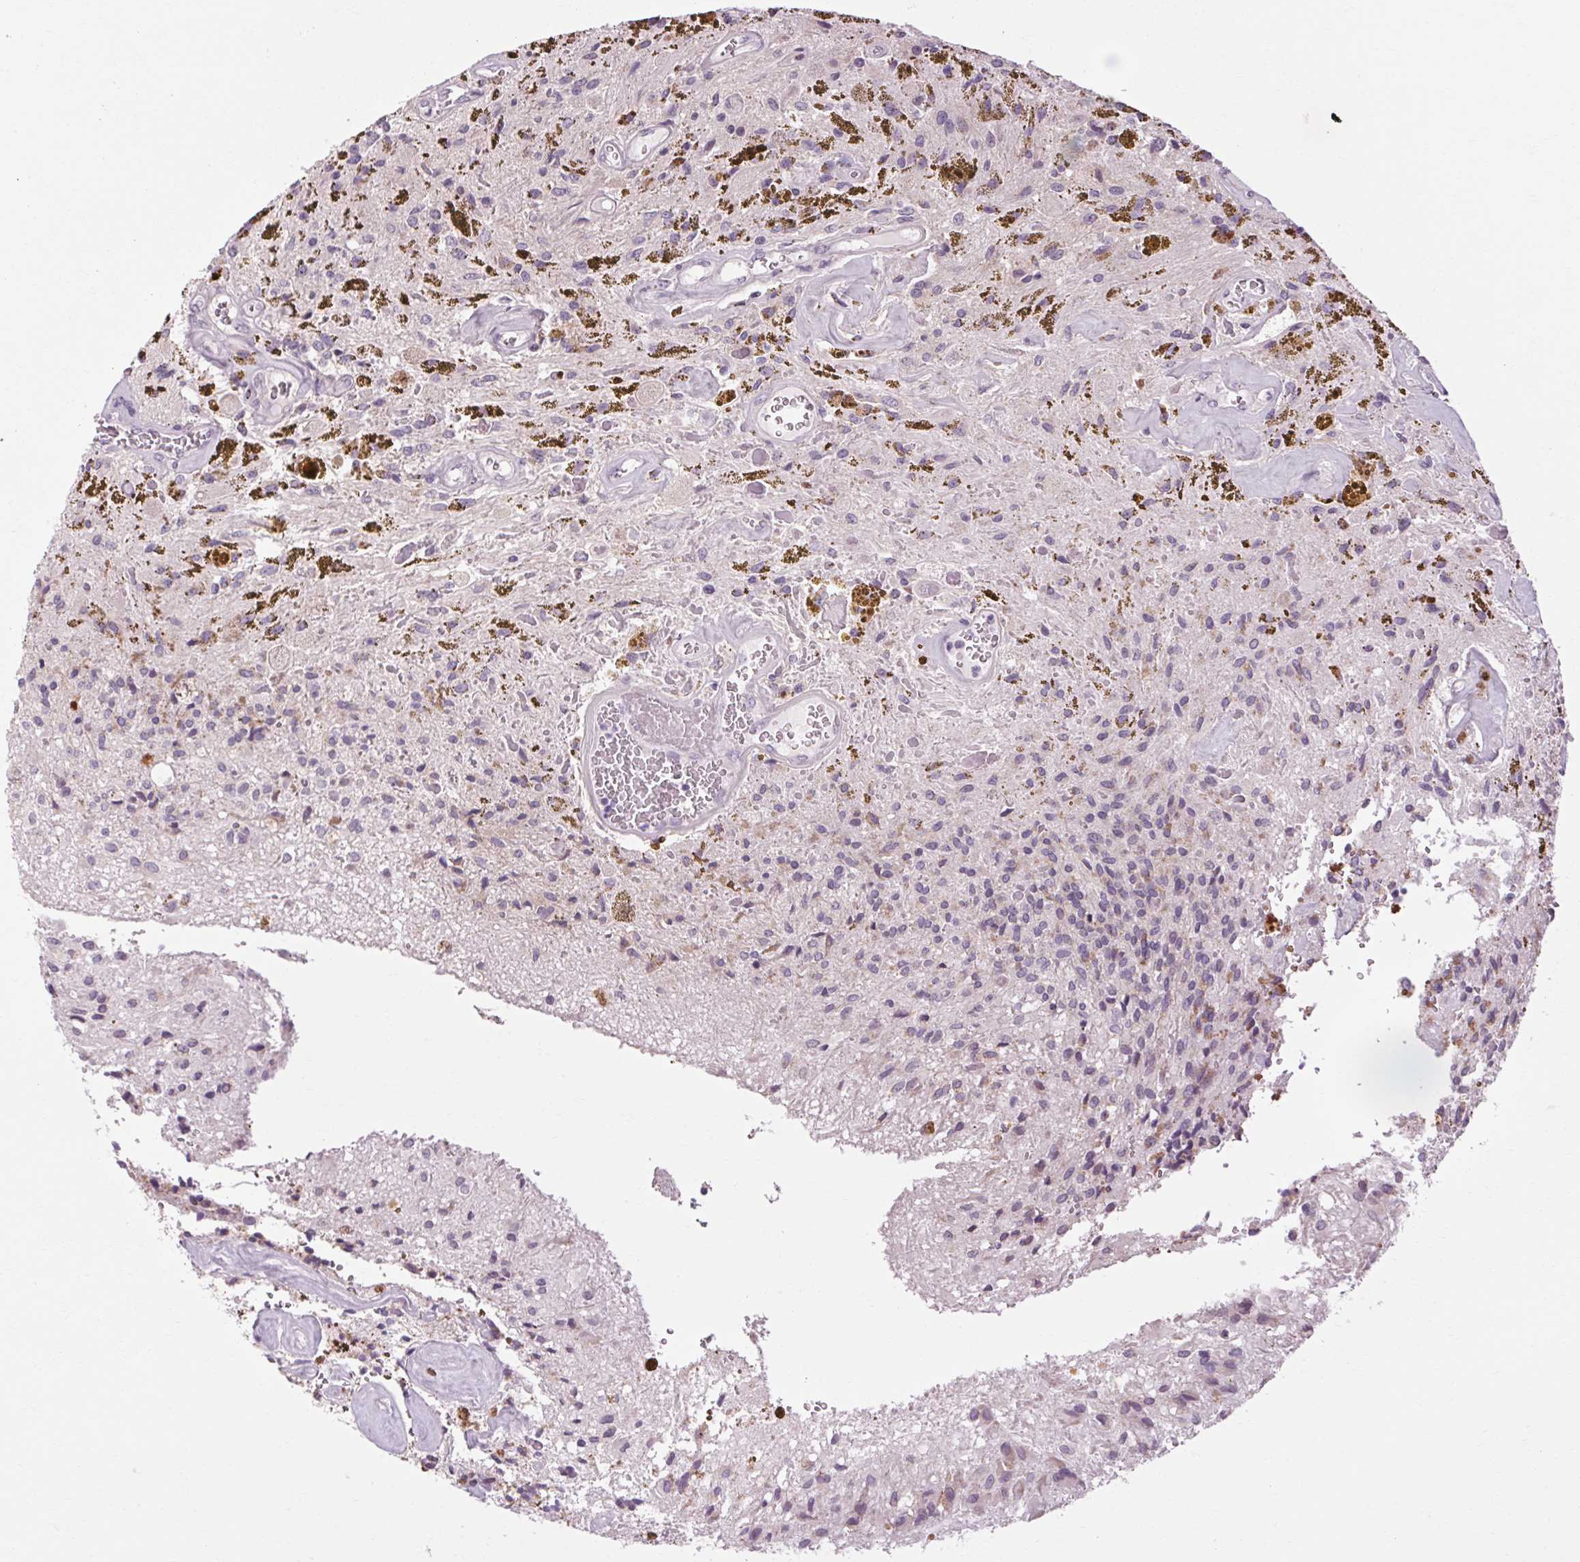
{"staining": {"intensity": "negative", "quantity": "none", "location": "none"}, "tissue": "glioma", "cell_type": "Tumor cells", "image_type": "cancer", "snomed": [{"axis": "morphology", "description": "Glioma, malignant, Low grade"}, {"axis": "topography", "description": "Cerebellum"}], "caption": "Tumor cells are negative for brown protein staining in glioma. (Brightfield microscopy of DAB (3,3'-diaminobenzidine) immunohistochemistry at high magnification).", "gene": "KLHL40", "patient": {"sex": "female", "age": 14}}